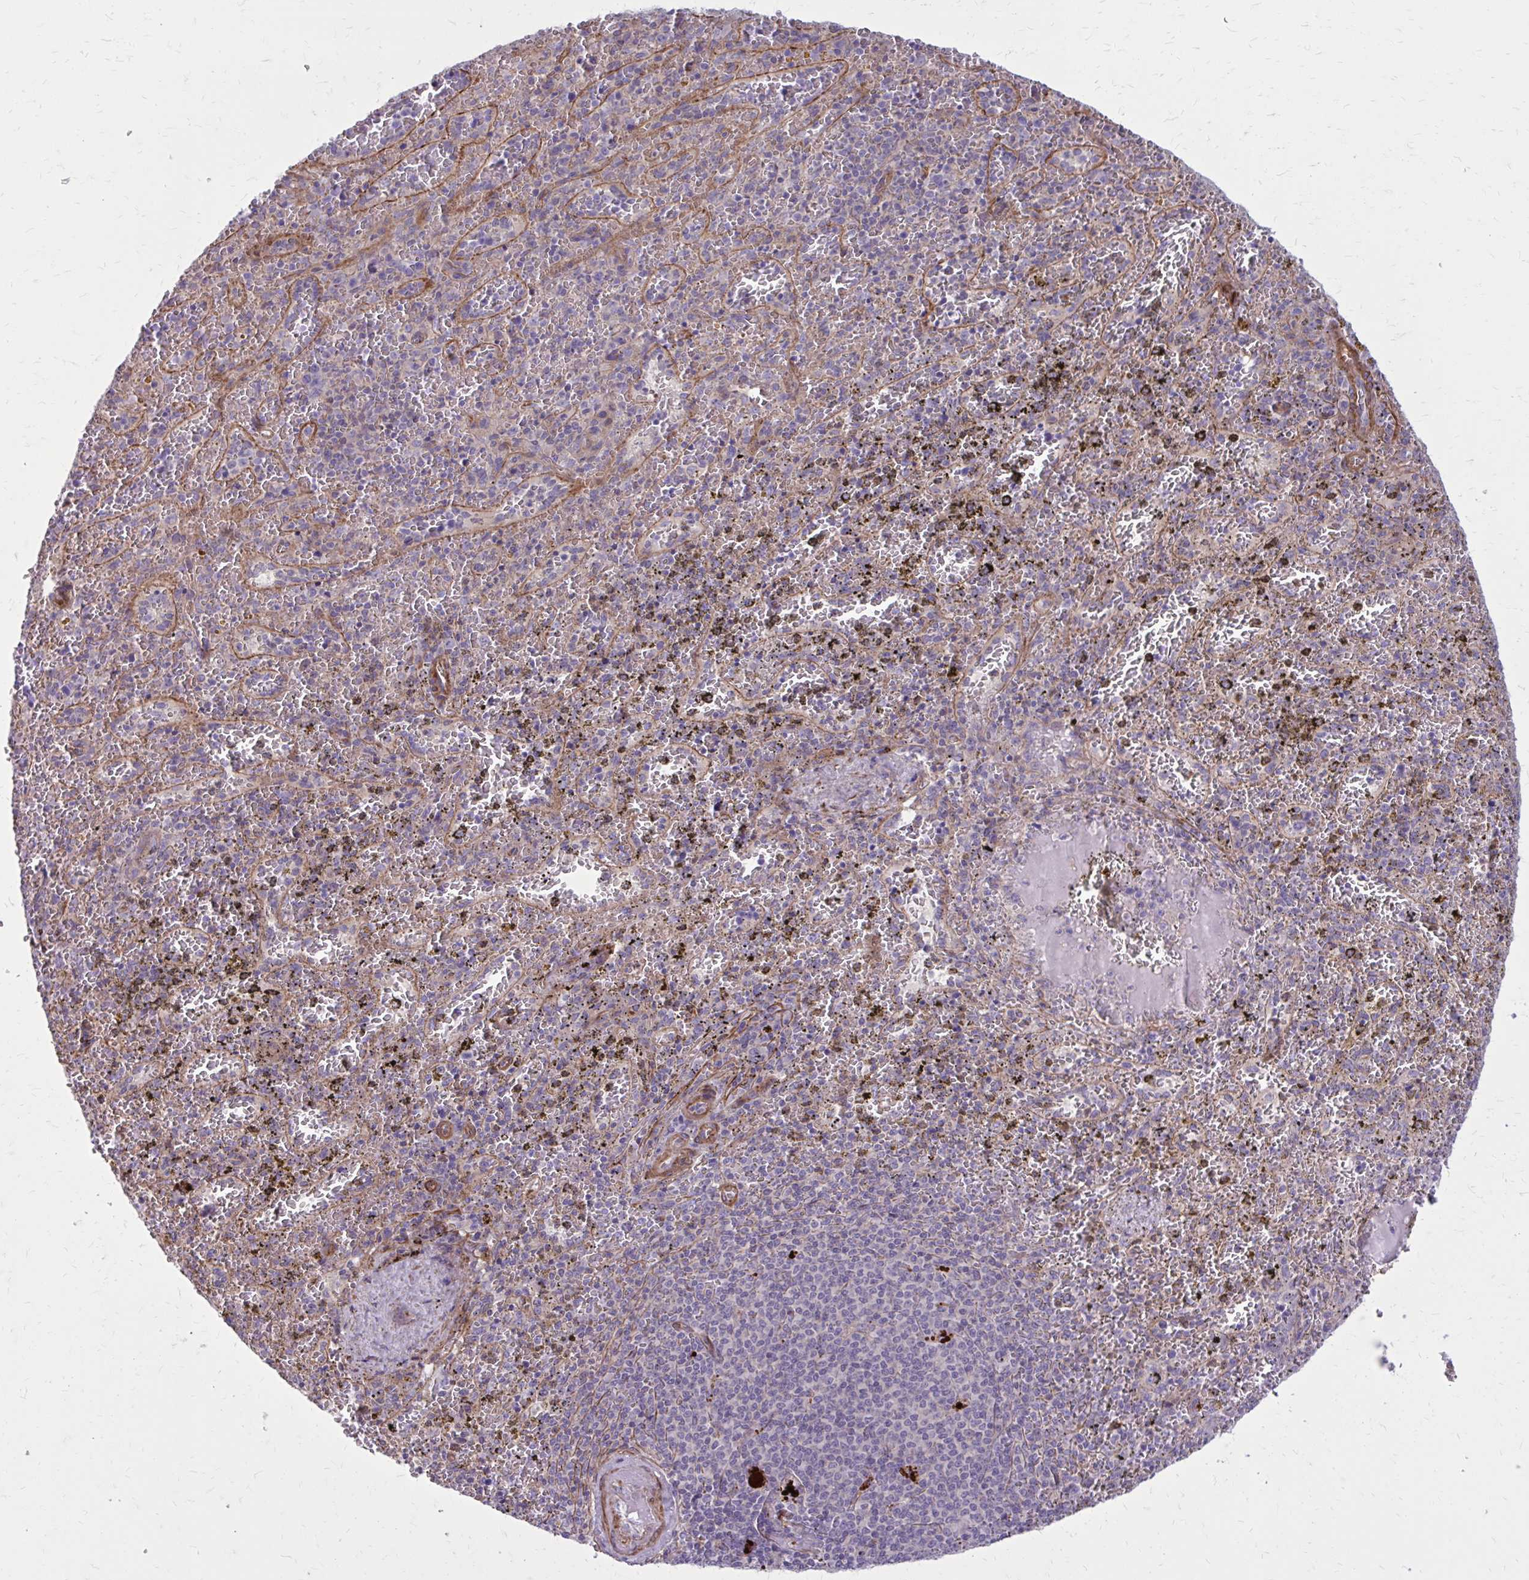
{"staining": {"intensity": "negative", "quantity": "none", "location": "none"}, "tissue": "spleen", "cell_type": "Cells in red pulp", "image_type": "normal", "snomed": [{"axis": "morphology", "description": "Normal tissue, NOS"}, {"axis": "topography", "description": "Spleen"}], "caption": "Immunohistochemical staining of benign human spleen shows no significant expression in cells in red pulp. The staining was performed using DAB to visualize the protein expression in brown, while the nuclei were stained in blue with hematoxylin (Magnification: 20x).", "gene": "FAP", "patient": {"sex": "female", "age": 50}}